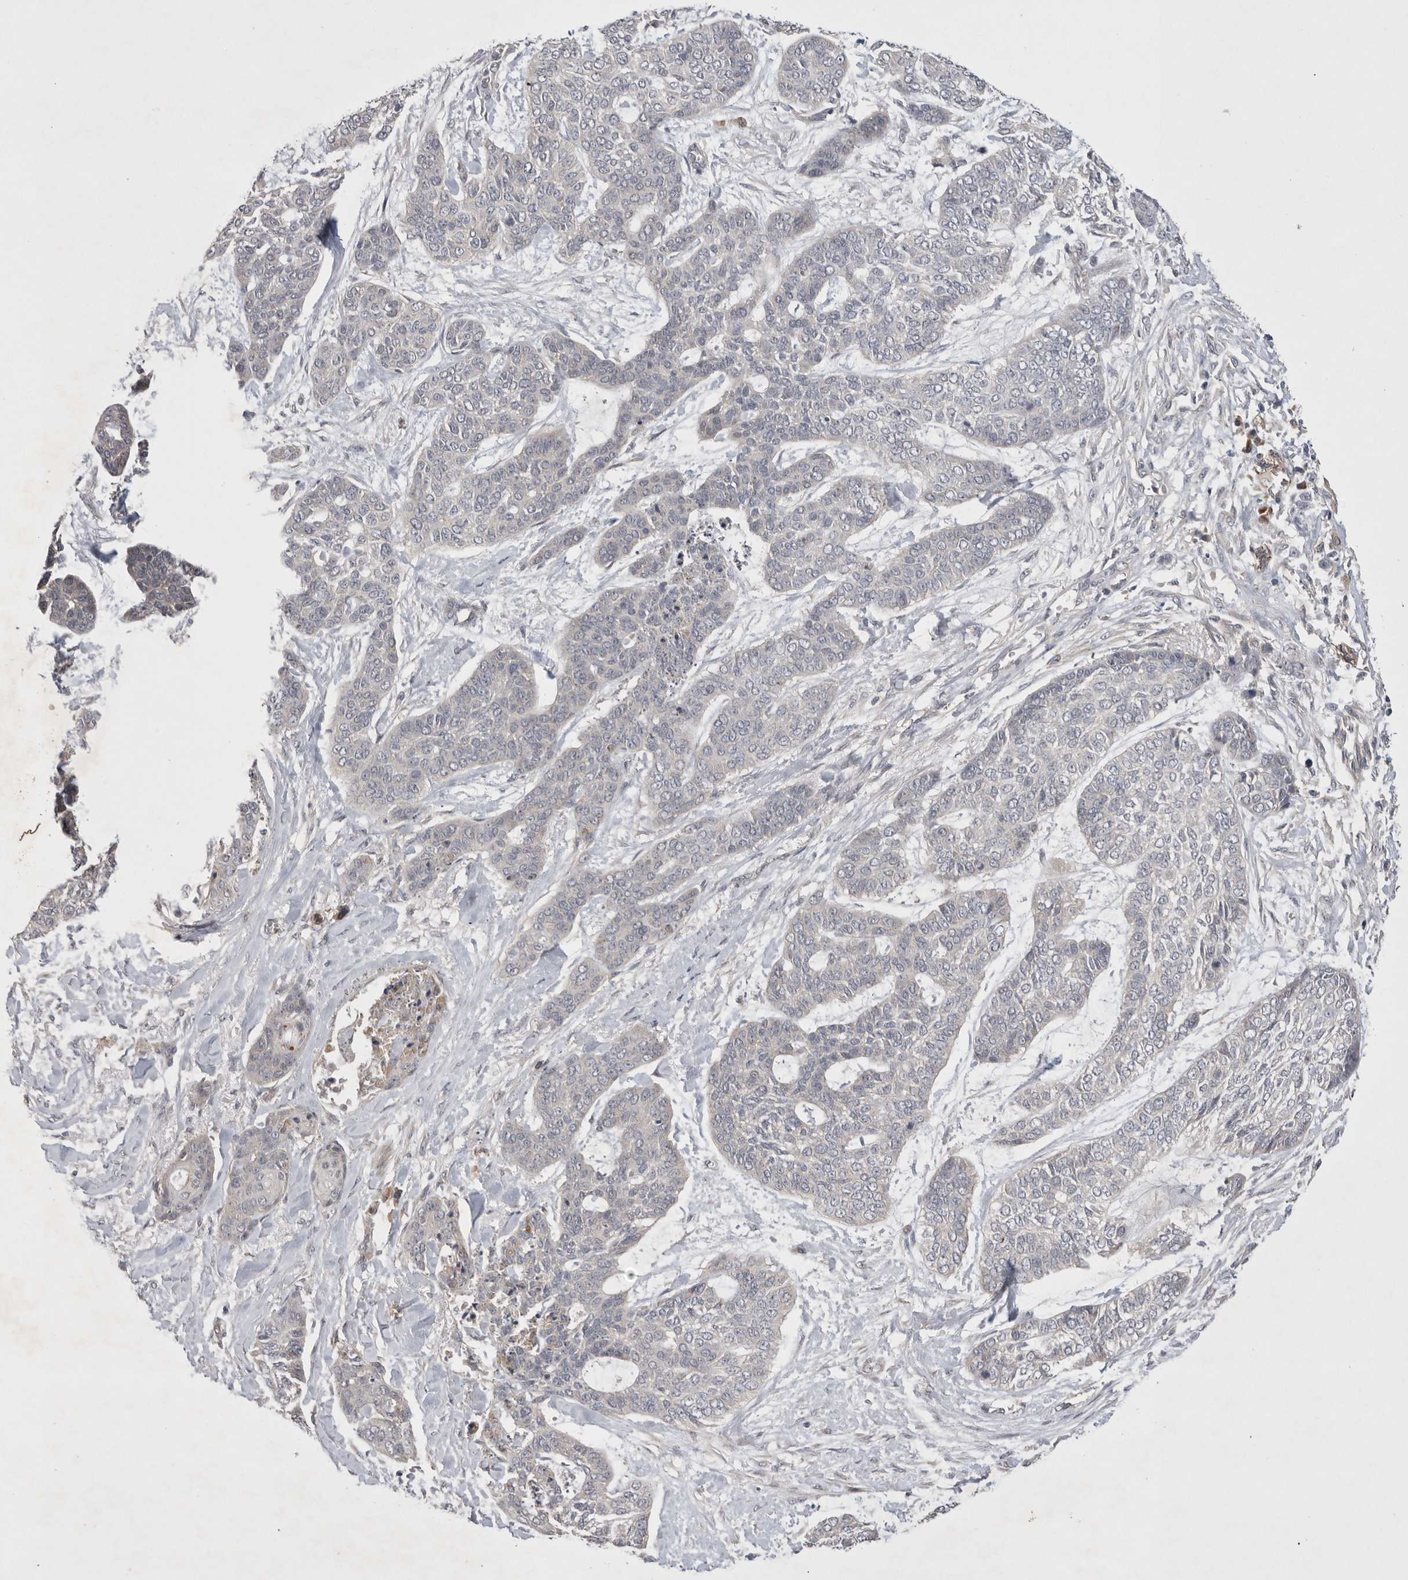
{"staining": {"intensity": "negative", "quantity": "none", "location": "none"}, "tissue": "skin cancer", "cell_type": "Tumor cells", "image_type": "cancer", "snomed": [{"axis": "morphology", "description": "Basal cell carcinoma"}, {"axis": "topography", "description": "Skin"}], "caption": "This is an immunohistochemistry image of human skin cancer (basal cell carcinoma). There is no staining in tumor cells.", "gene": "NRCAM", "patient": {"sex": "female", "age": 64}}